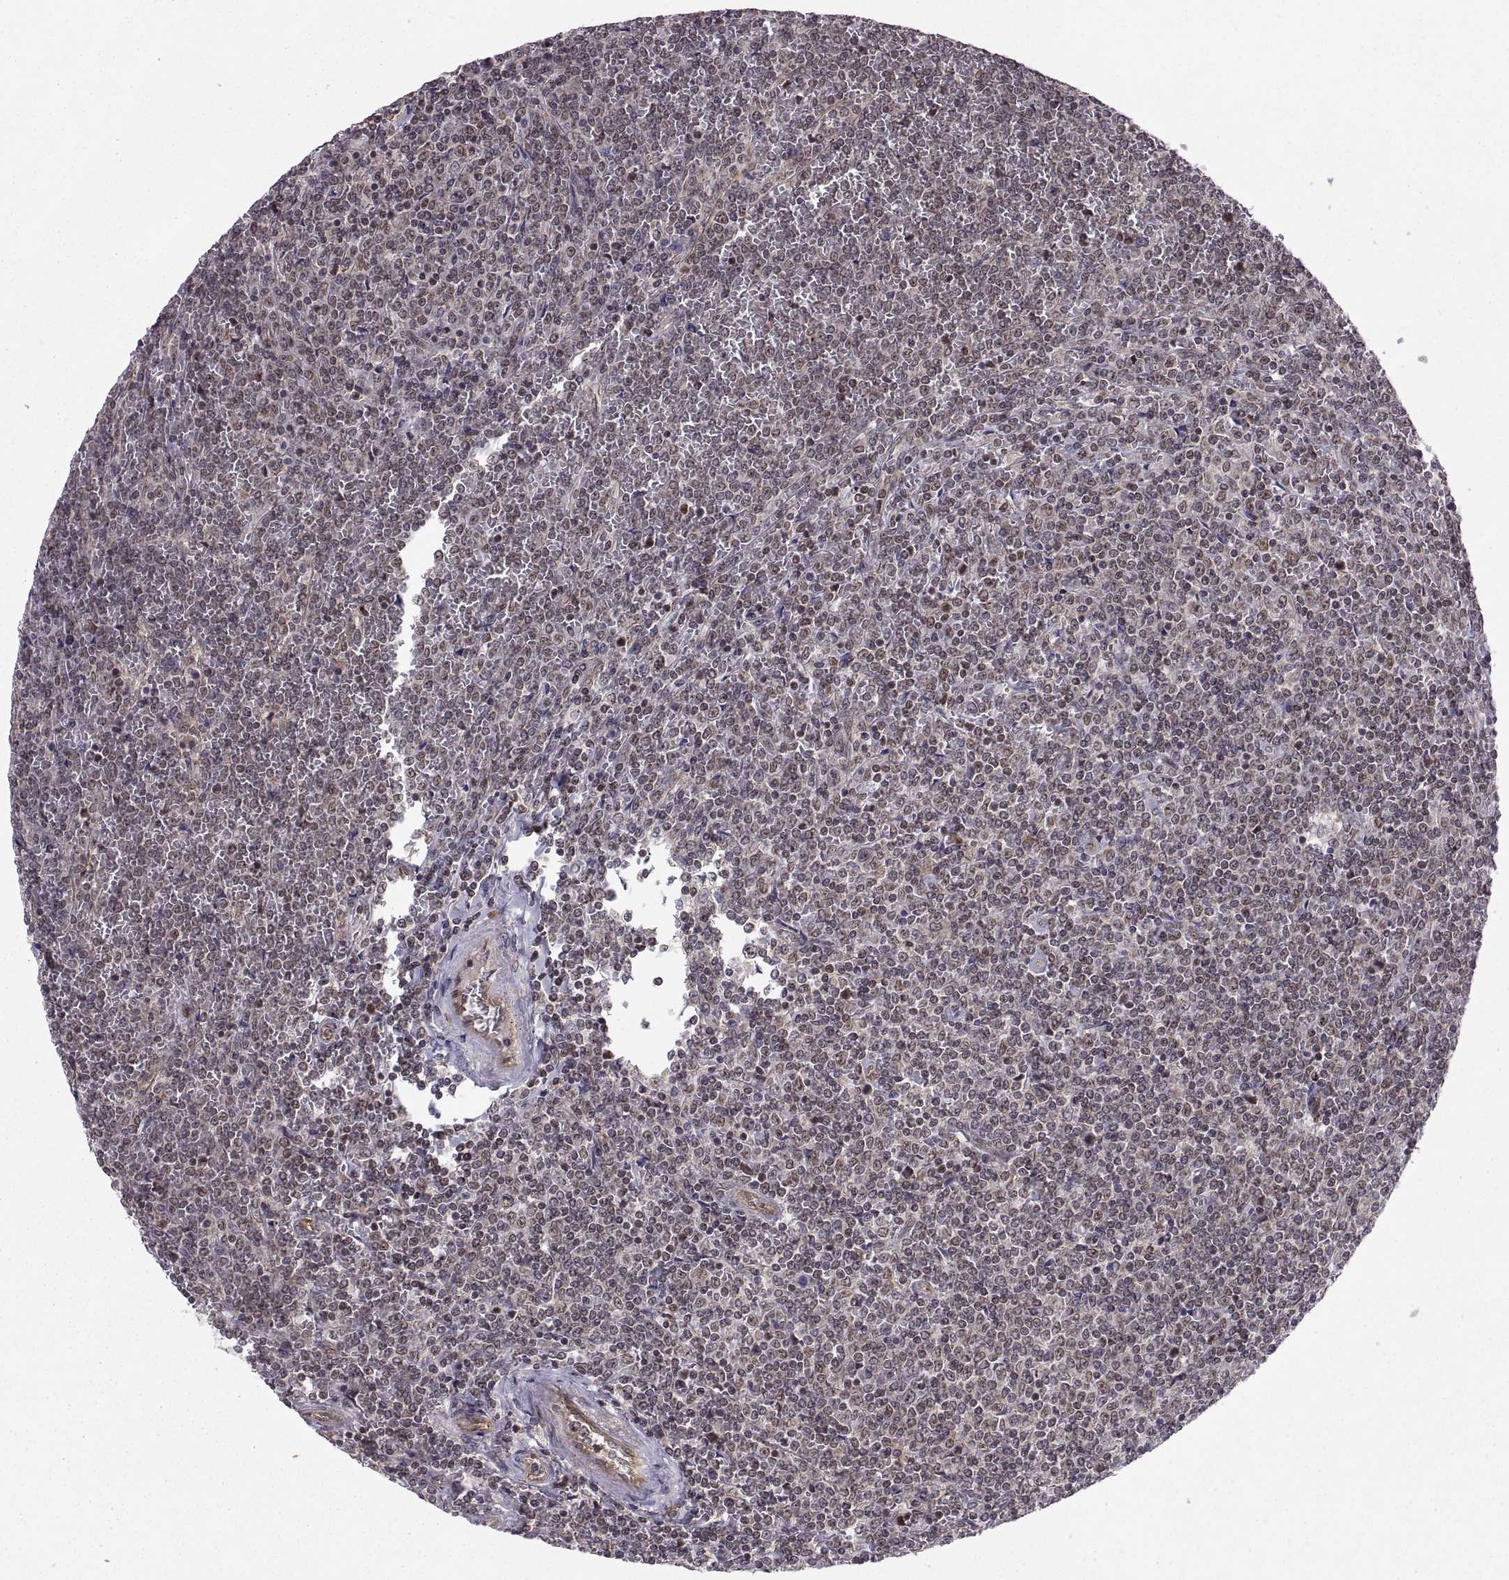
{"staining": {"intensity": "negative", "quantity": "none", "location": "none"}, "tissue": "lymphoma", "cell_type": "Tumor cells", "image_type": "cancer", "snomed": [{"axis": "morphology", "description": "Malignant lymphoma, non-Hodgkin's type, Low grade"}, {"axis": "topography", "description": "Spleen"}], "caption": "Micrograph shows no significant protein expression in tumor cells of malignant lymphoma, non-Hodgkin's type (low-grade).", "gene": "ABL2", "patient": {"sex": "female", "age": 19}}